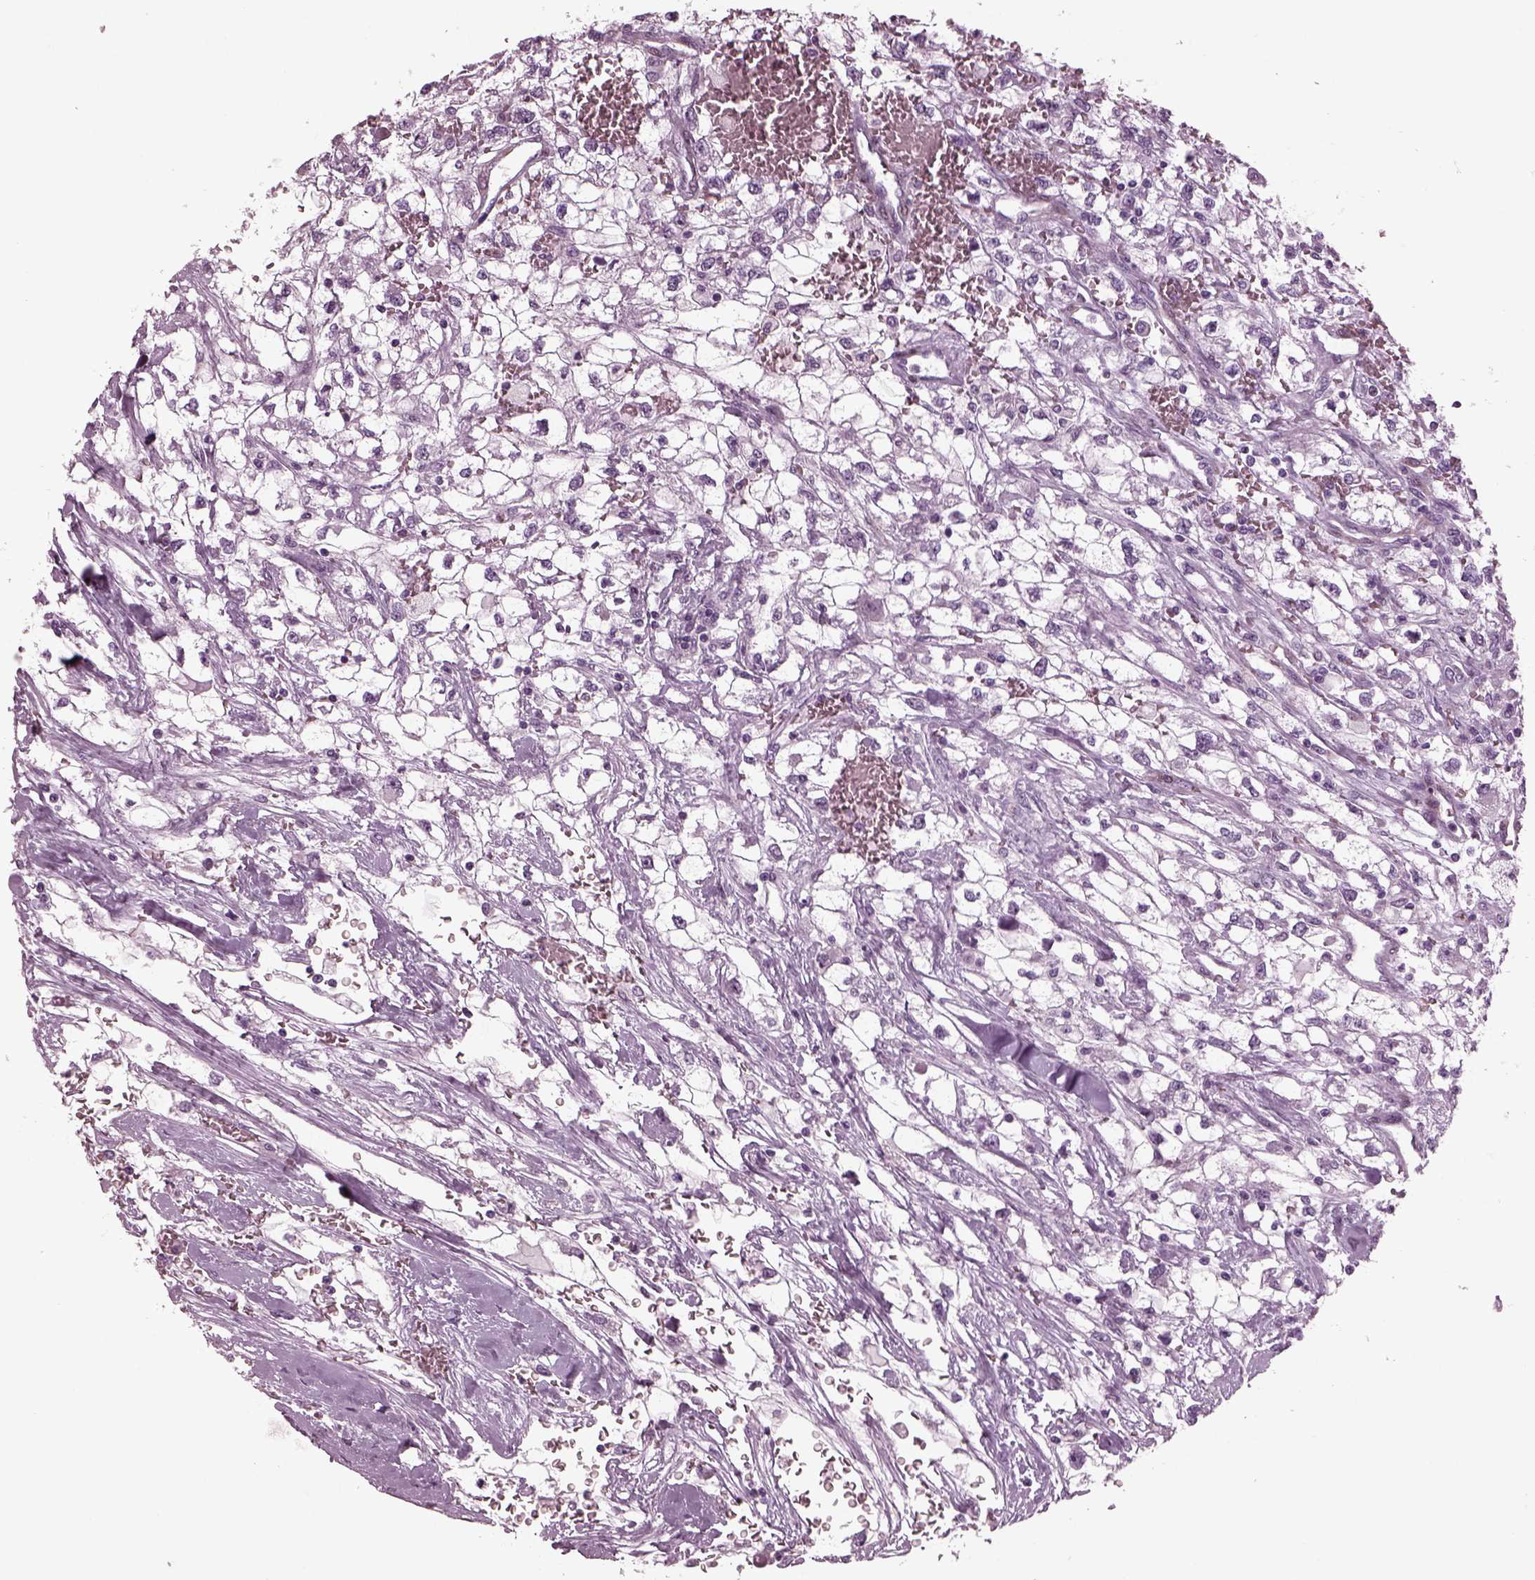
{"staining": {"intensity": "negative", "quantity": "none", "location": "none"}, "tissue": "renal cancer", "cell_type": "Tumor cells", "image_type": "cancer", "snomed": [{"axis": "morphology", "description": "Adenocarcinoma, NOS"}, {"axis": "topography", "description": "Kidney"}], "caption": "Human renal cancer (adenocarcinoma) stained for a protein using IHC shows no expression in tumor cells.", "gene": "TPPP2", "patient": {"sex": "male", "age": 59}}